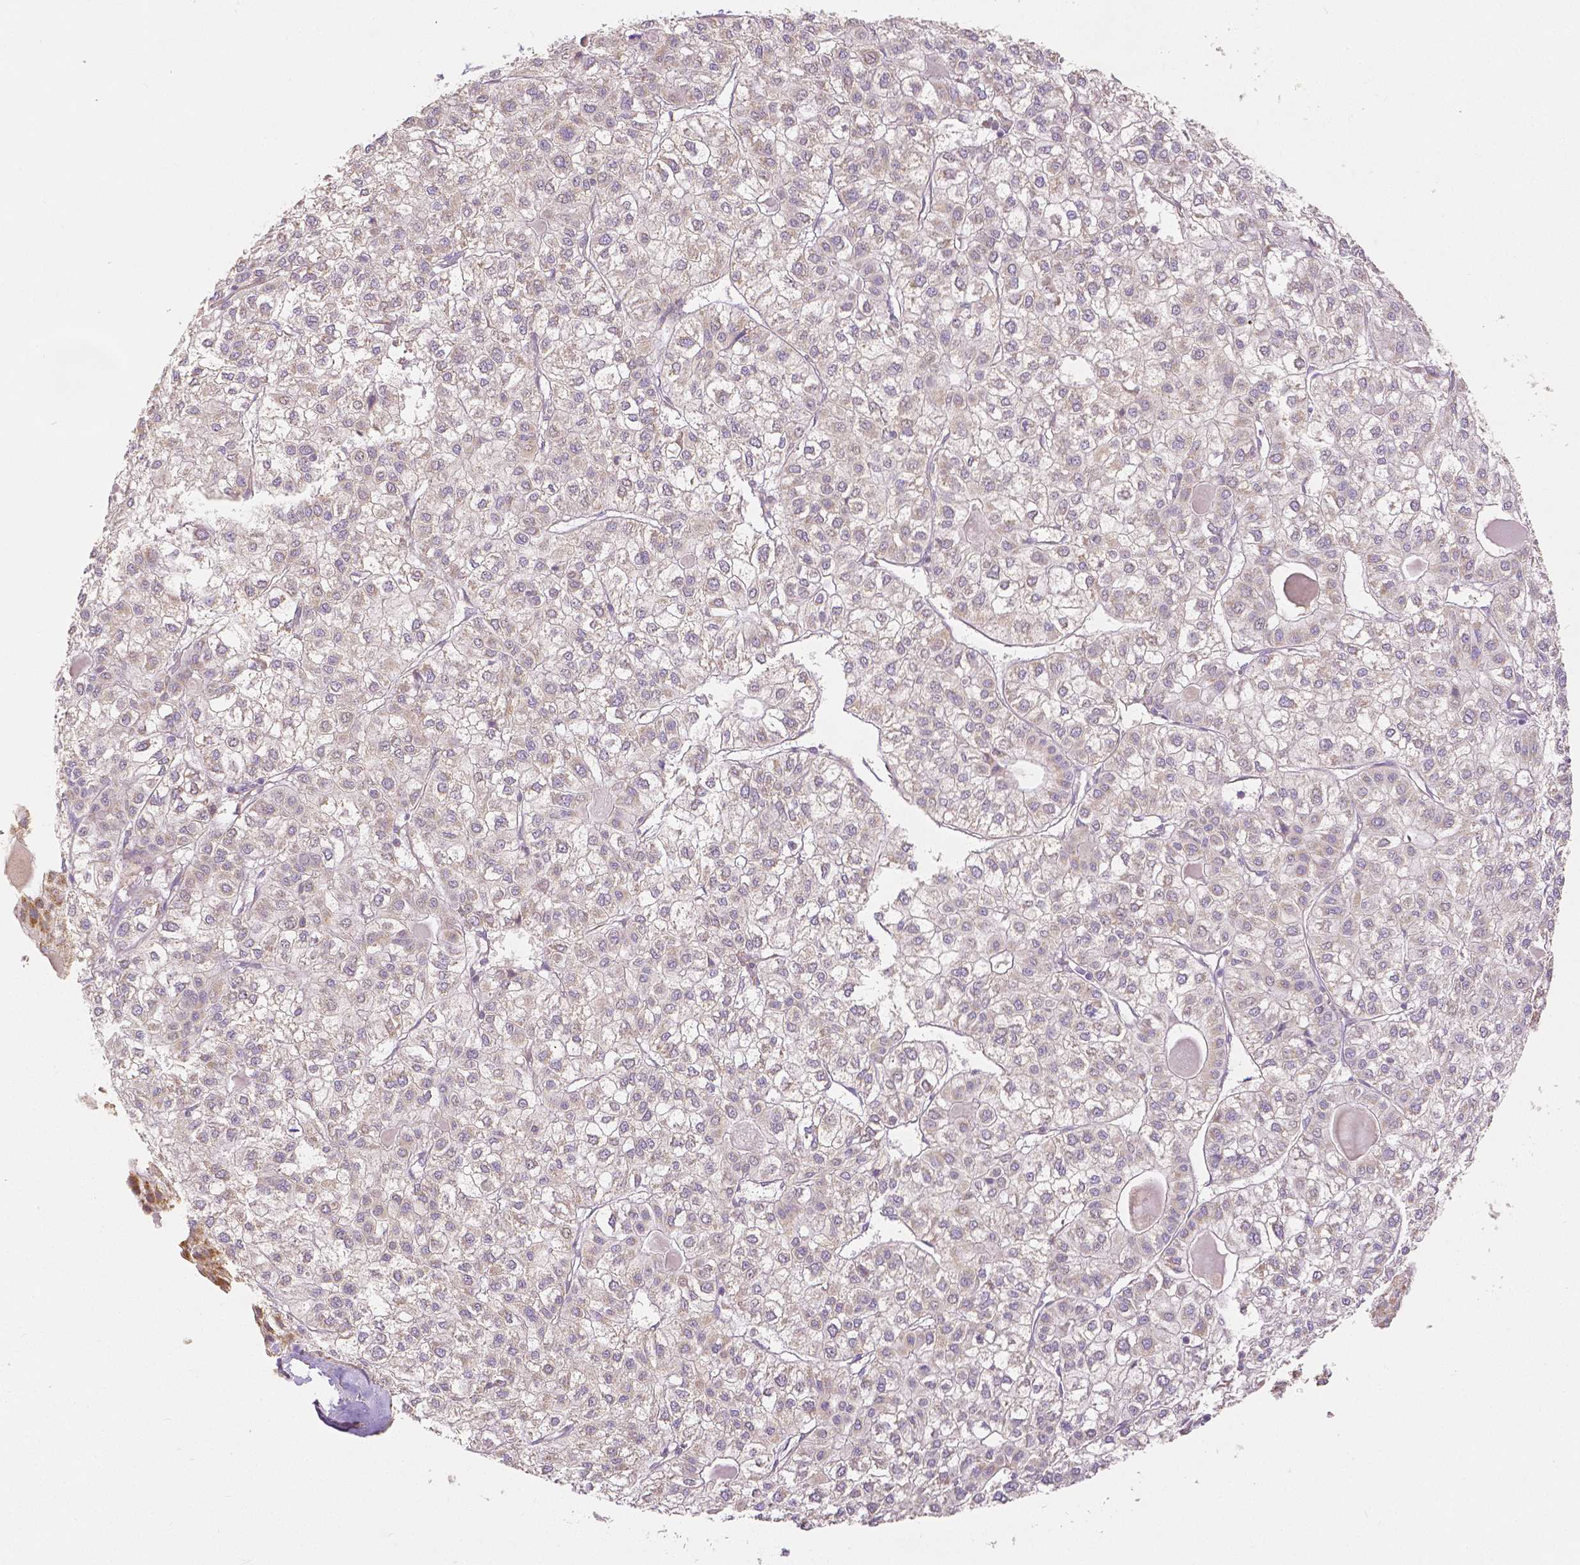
{"staining": {"intensity": "negative", "quantity": "none", "location": "none"}, "tissue": "liver cancer", "cell_type": "Tumor cells", "image_type": "cancer", "snomed": [{"axis": "morphology", "description": "Carcinoma, Hepatocellular, NOS"}, {"axis": "topography", "description": "Liver"}], "caption": "Protein analysis of liver hepatocellular carcinoma demonstrates no significant staining in tumor cells.", "gene": "RHOT1", "patient": {"sex": "female", "age": 43}}